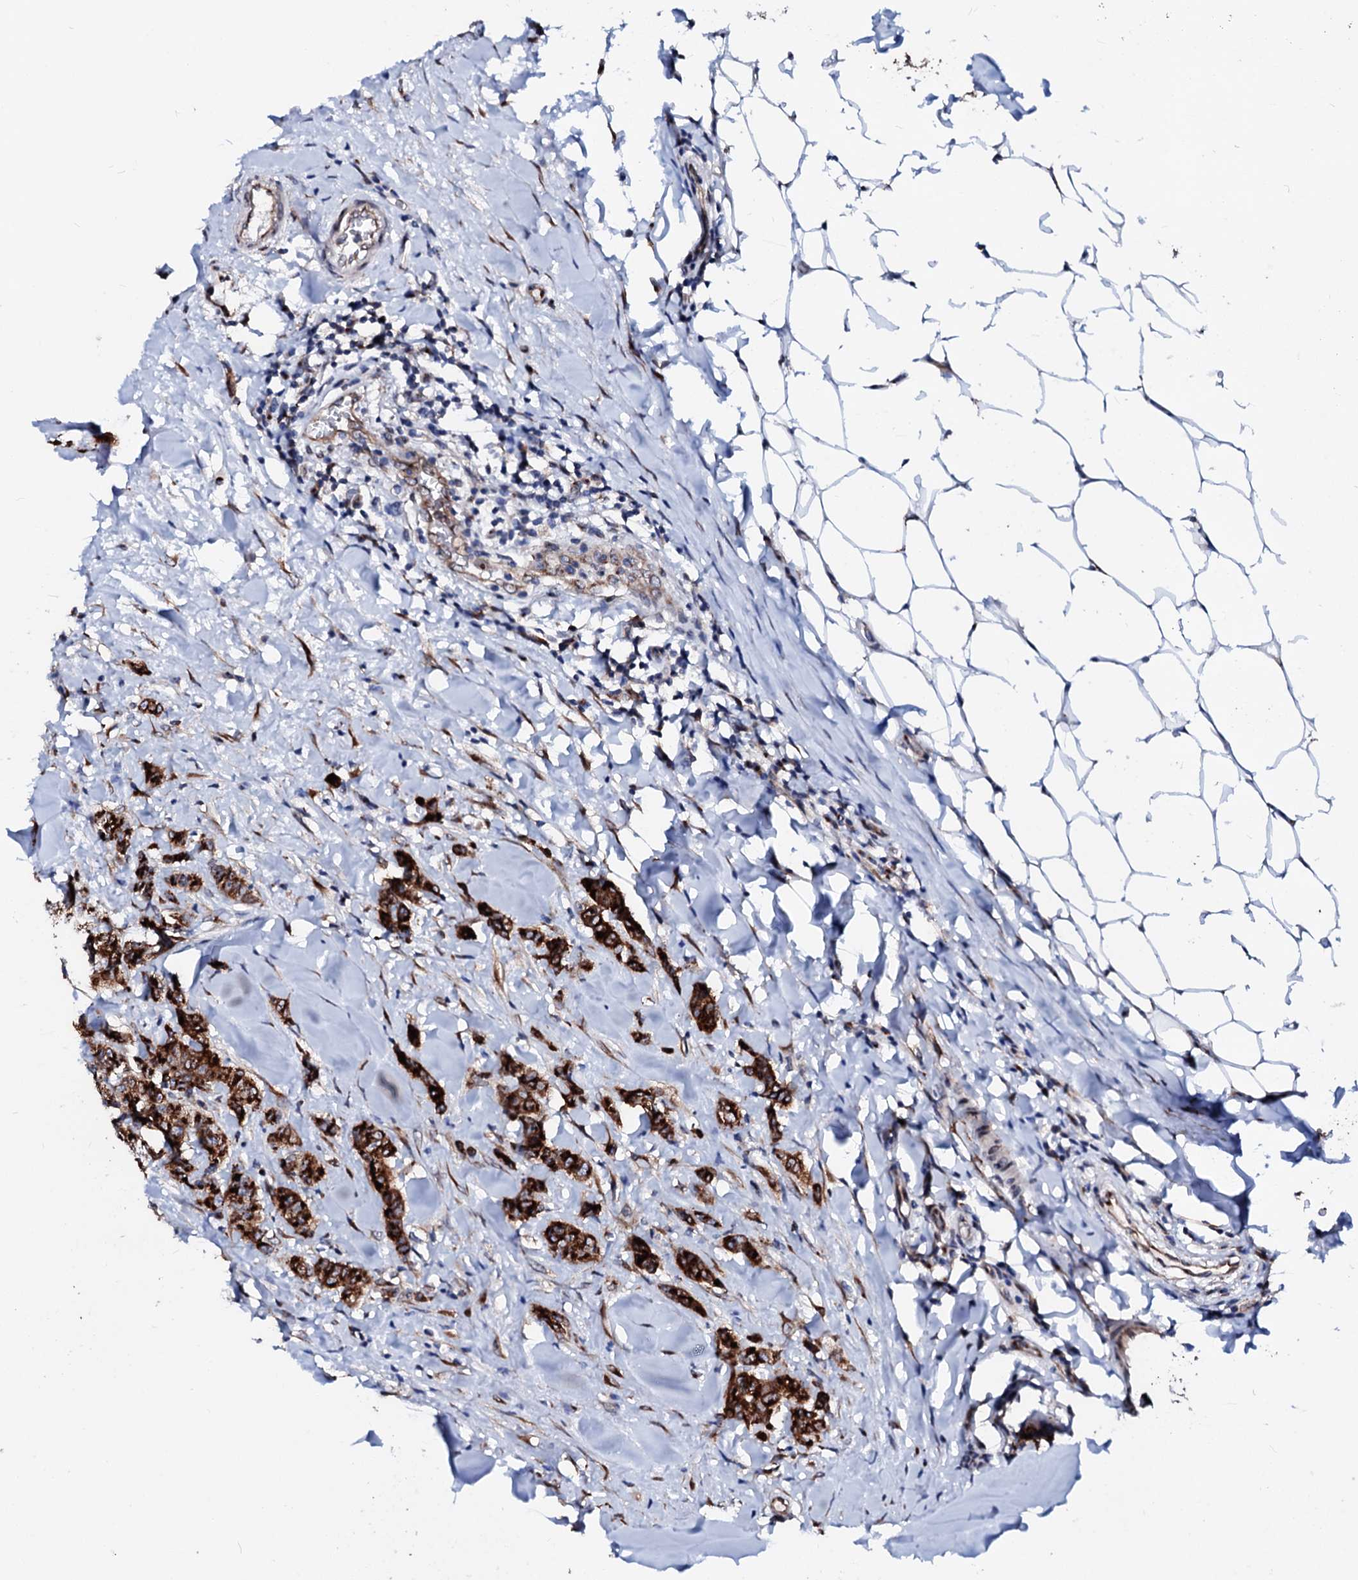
{"staining": {"intensity": "strong", "quantity": ">75%", "location": "cytoplasmic/membranous"}, "tissue": "breast cancer", "cell_type": "Tumor cells", "image_type": "cancer", "snomed": [{"axis": "morphology", "description": "Duct carcinoma"}, {"axis": "topography", "description": "Breast"}], "caption": "Immunohistochemistry (IHC) photomicrograph of neoplastic tissue: human breast cancer stained using IHC exhibits high levels of strong protein expression localized specifically in the cytoplasmic/membranous of tumor cells, appearing as a cytoplasmic/membranous brown color.", "gene": "TMCO3", "patient": {"sex": "female", "age": 40}}